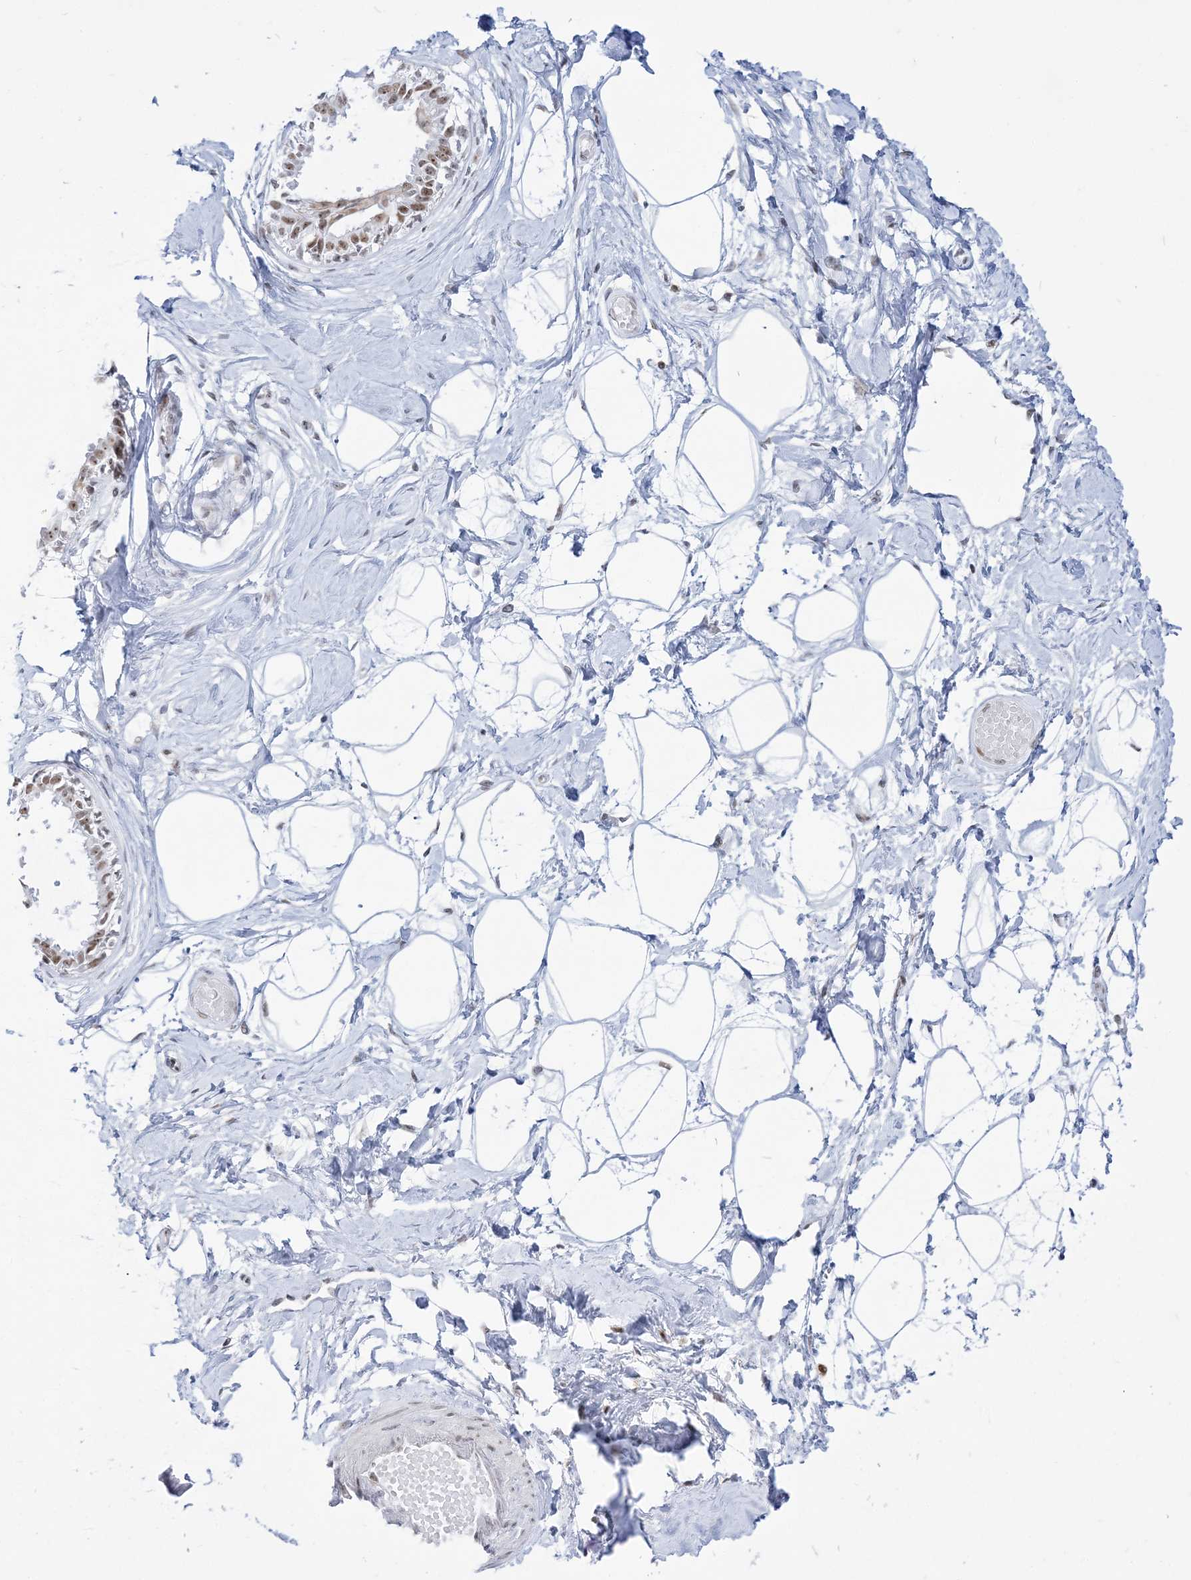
{"staining": {"intensity": "negative", "quantity": "none", "location": "none"}, "tissue": "breast", "cell_type": "Adipocytes", "image_type": "normal", "snomed": [{"axis": "morphology", "description": "Normal tissue, NOS"}, {"axis": "topography", "description": "Breast"}], "caption": "A histopathology image of human breast is negative for staining in adipocytes. (DAB (3,3'-diaminobenzidine) immunohistochemistry with hematoxylin counter stain).", "gene": "DDX21", "patient": {"sex": "female", "age": 45}}